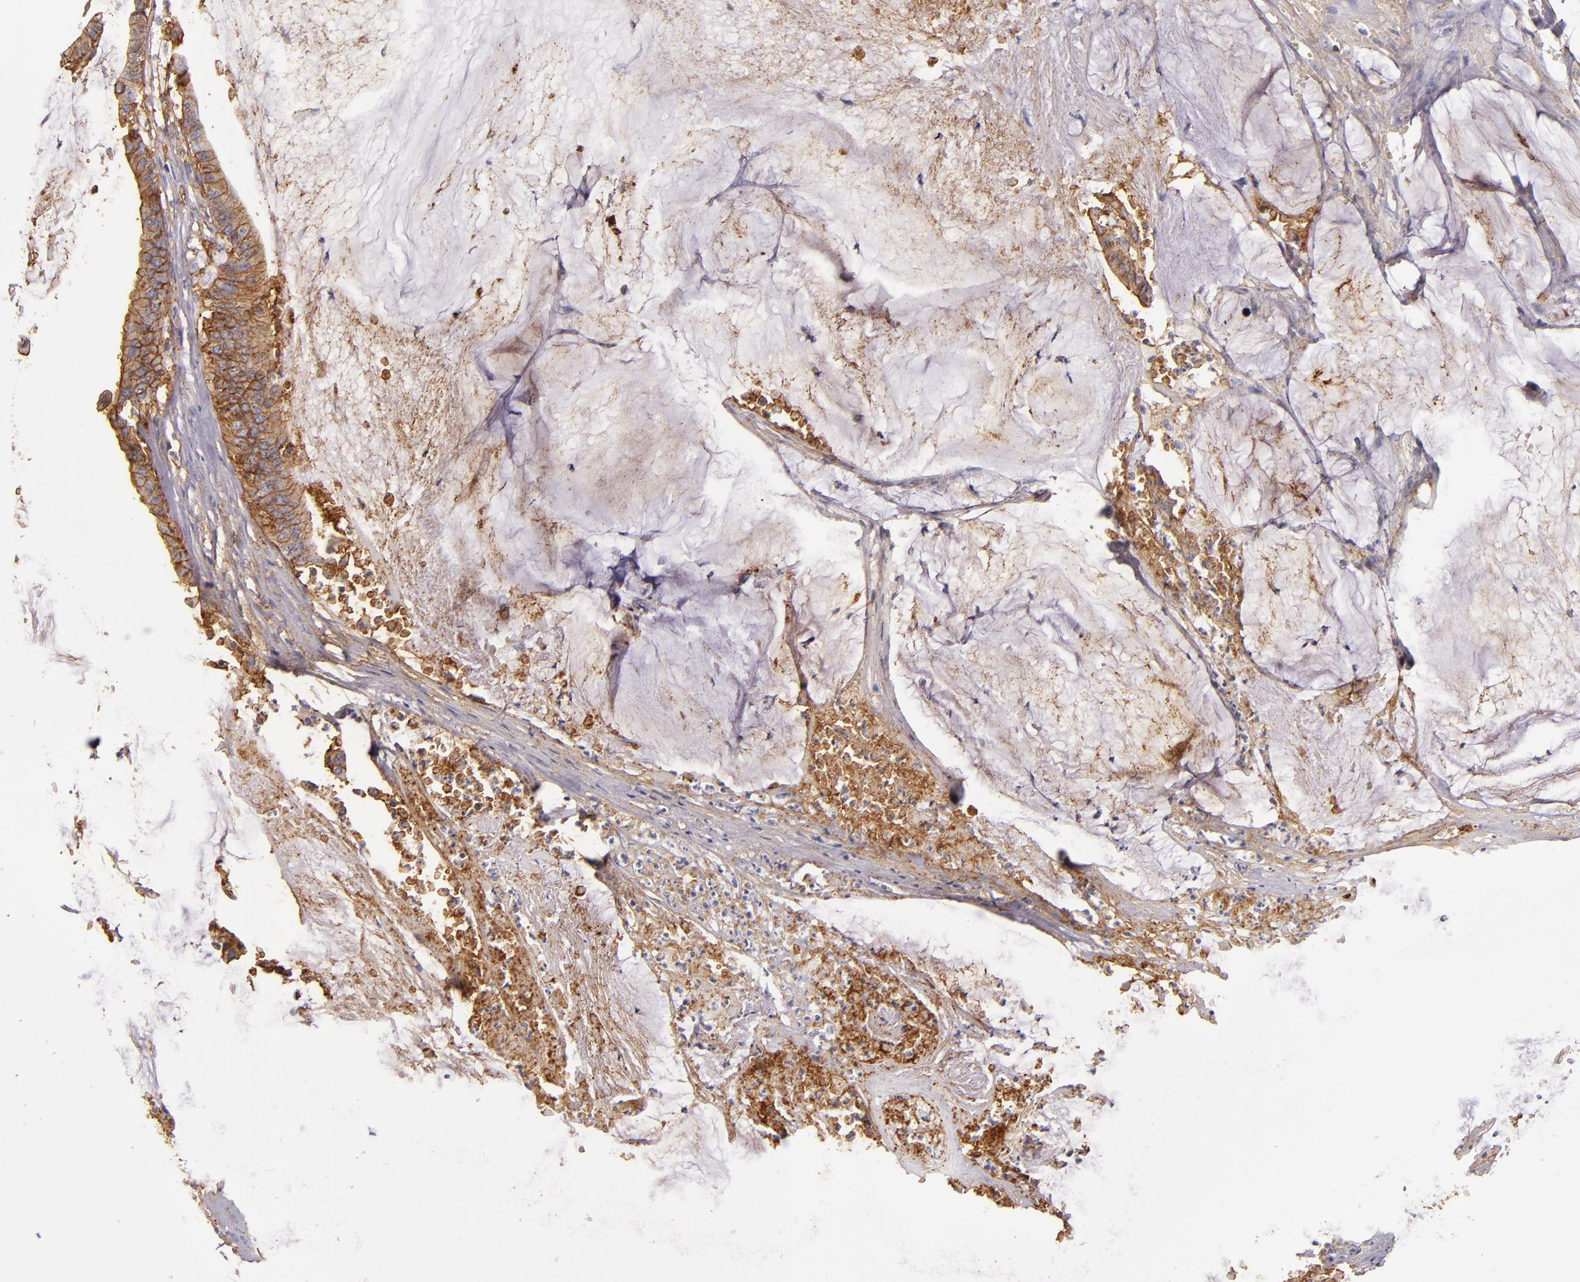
{"staining": {"intensity": "strong", "quantity": ">75%", "location": "cytoplasmic/membranous"}, "tissue": "colorectal cancer", "cell_type": "Tumor cells", "image_type": "cancer", "snomed": [{"axis": "morphology", "description": "Adenocarcinoma, NOS"}, {"axis": "topography", "description": "Rectum"}], "caption": "Colorectal cancer was stained to show a protein in brown. There is high levels of strong cytoplasmic/membranous expression in about >75% of tumor cells. (DAB = brown stain, brightfield microscopy at high magnification).", "gene": "CD9", "patient": {"sex": "female", "age": 66}}